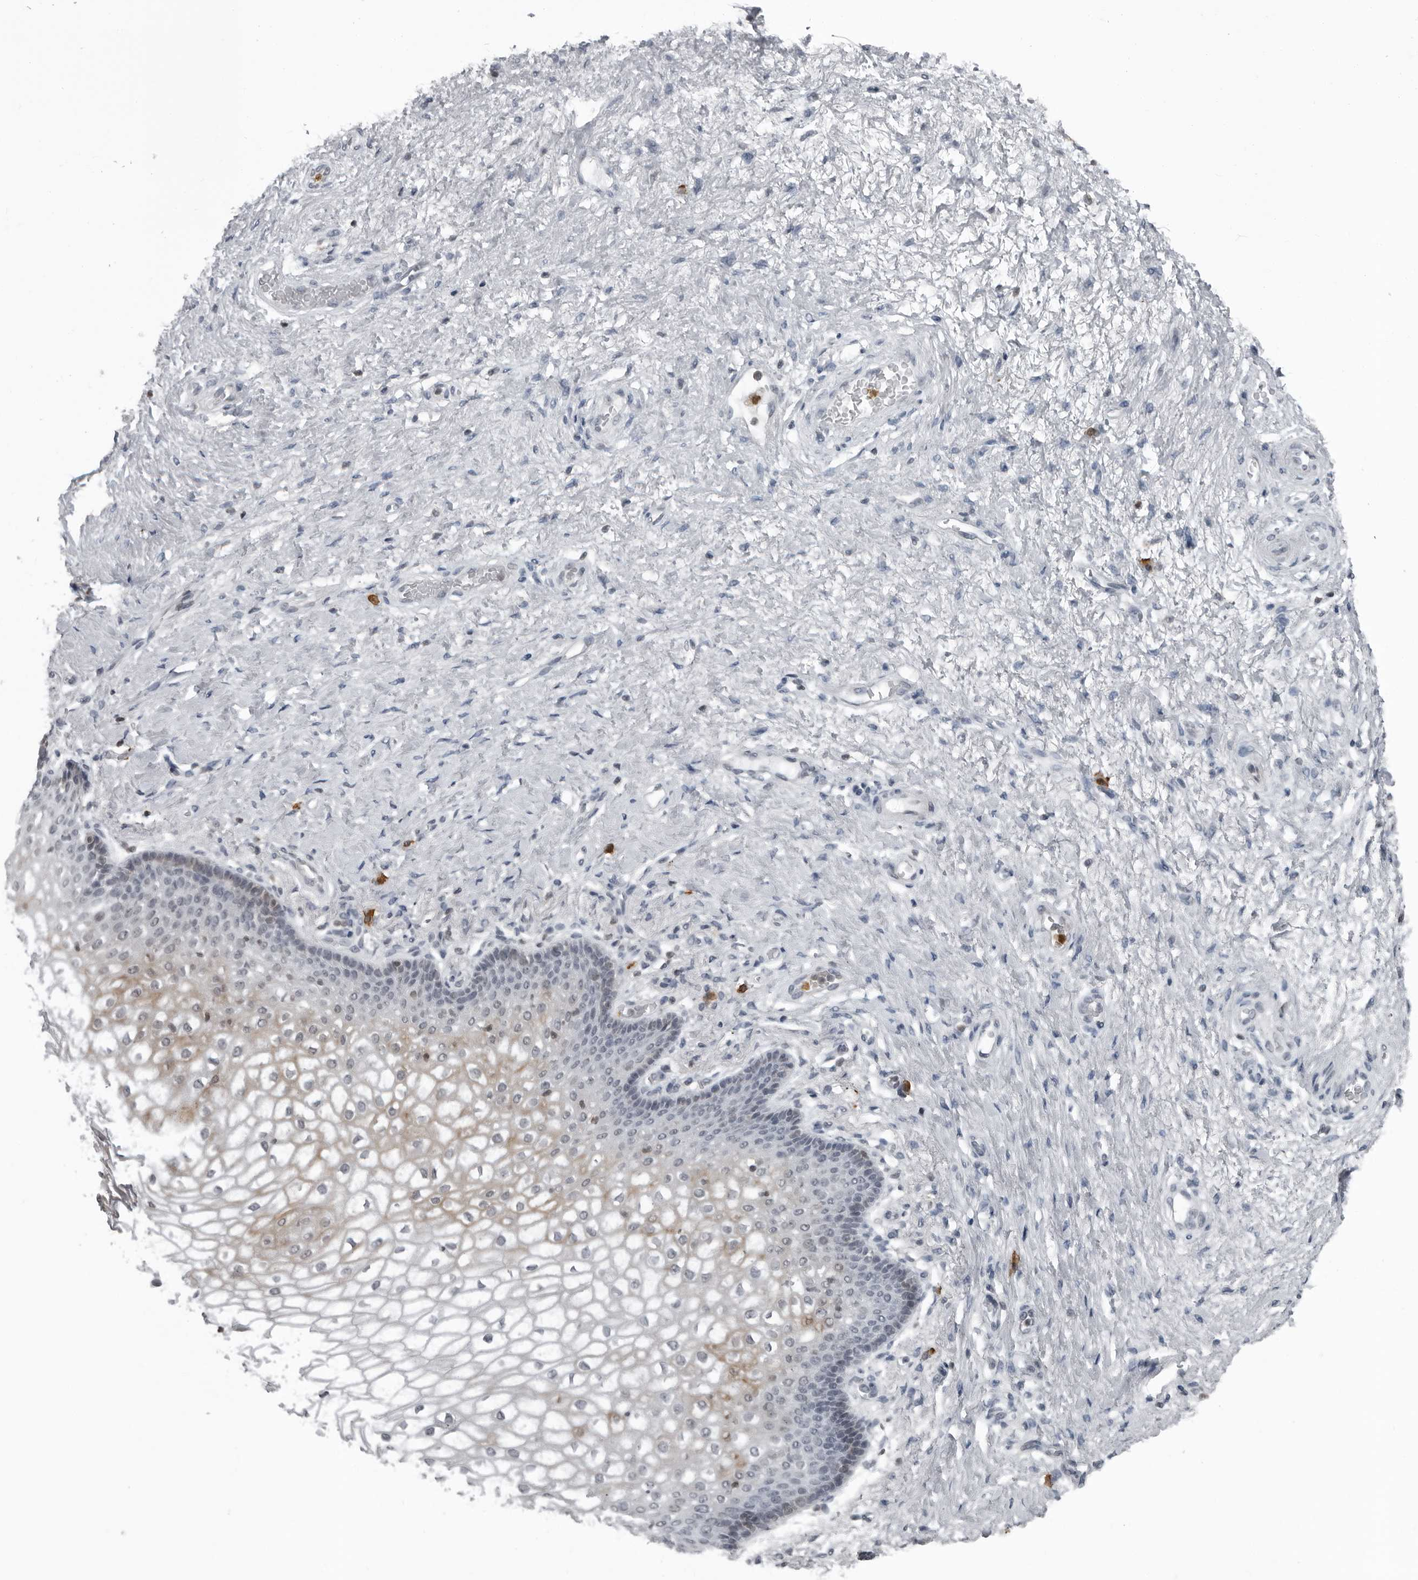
{"staining": {"intensity": "weak", "quantity": "<25%", "location": "cytoplasmic/membranous"}, "tissue": "vagina", "cell_type": "Squamous epithelial cells", "image_type": "normal", "snomed": [{"axis": "morphology", "description": "Normal tissue, NOS"}, {"axis": "topography", "description": "Vagina"}], "caption": "Protein analysis of unremarkable vagina demonstrates no significant staining in squamous epithelial cells. (Brightfield microscopy of DAB immunohistochemistry (IHC) at high magnification).", "gene": "RTCA", "patient": {"sex": "female", "age": 60}}